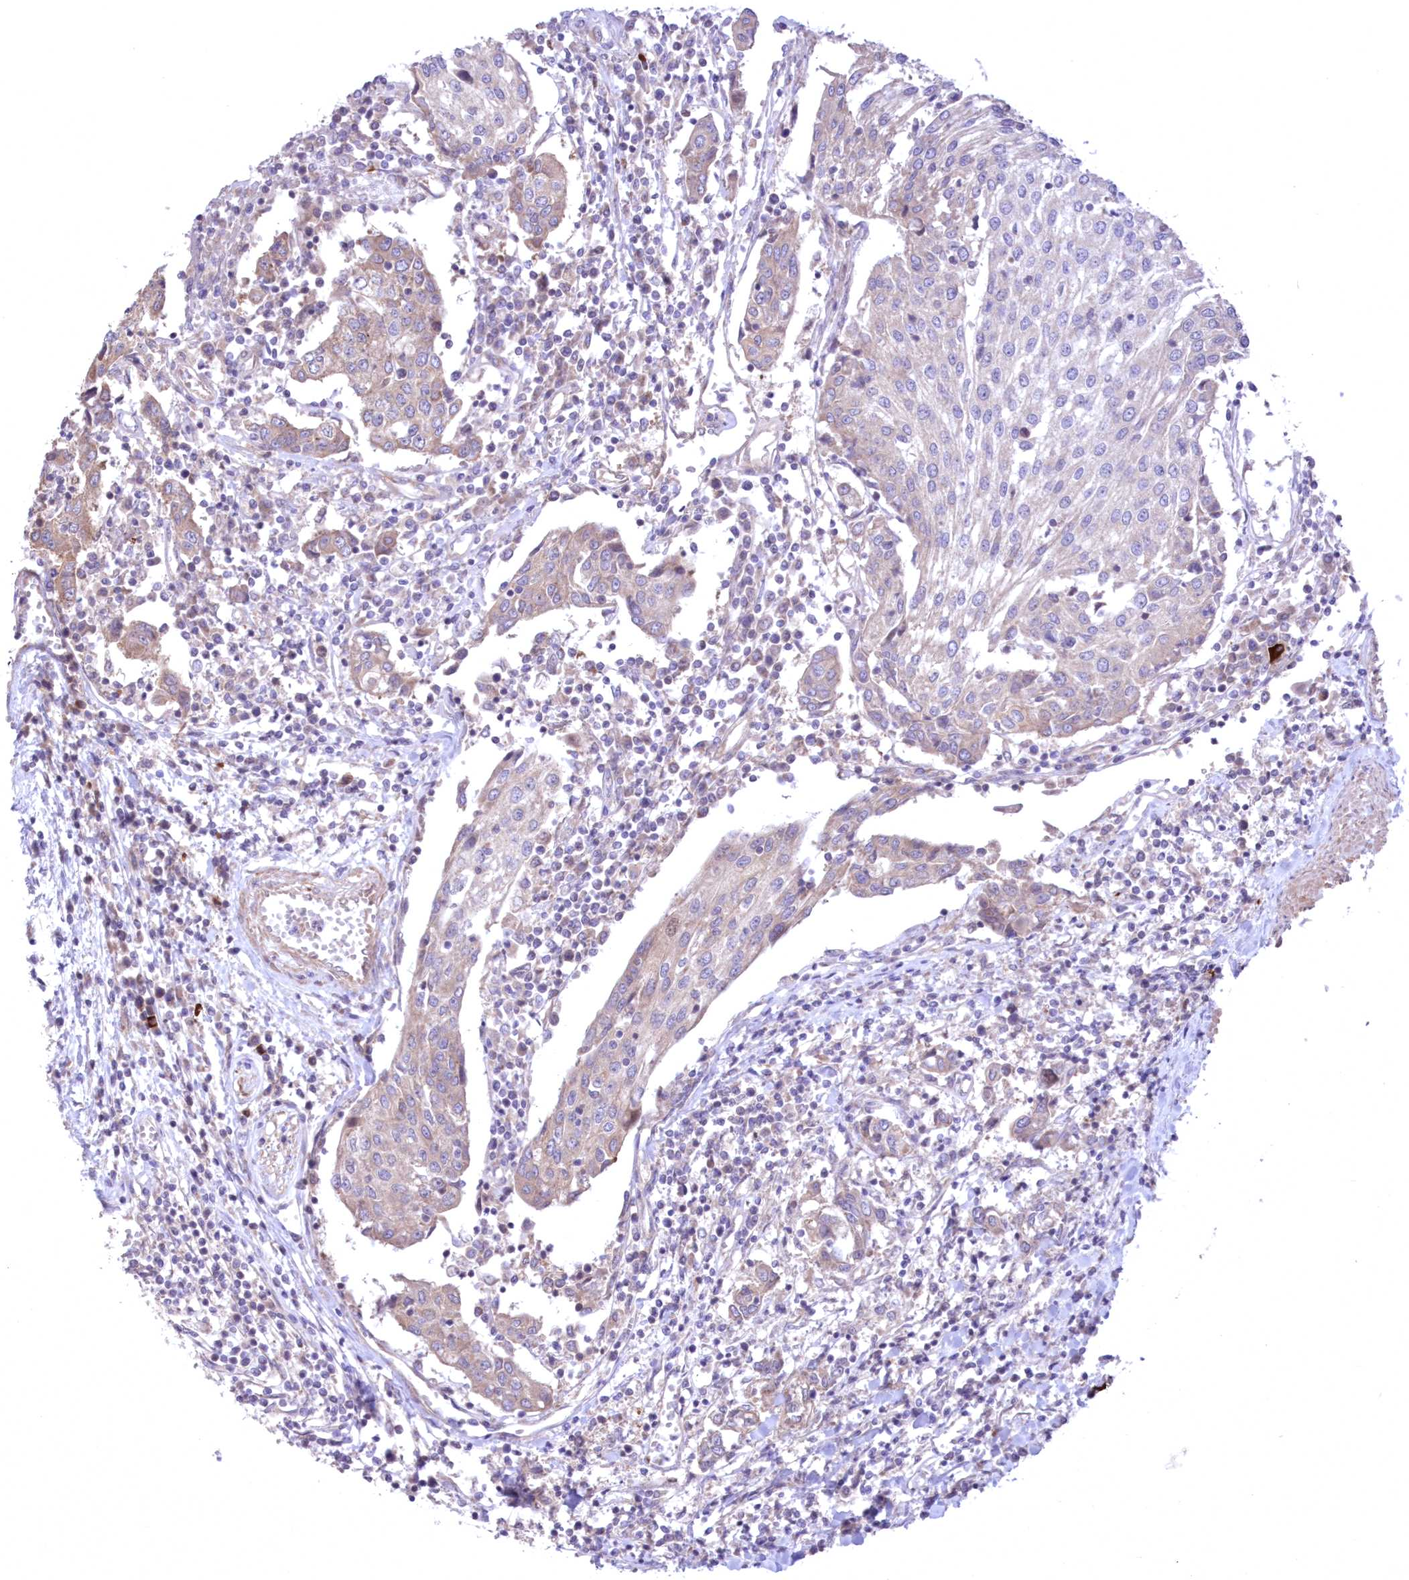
{"staining": {"intensity": "weak", "quantity": "25%-75%", "location": "cytoplasmic/membranous"}, "tissue": "urothelial cancer", "cell_type": "Tumor cells", "image_type": "cancer", "snomed": [{"axis": "morphology", "description": "Urothelial carcinoma, High grade"}, {"axis": "topography", "description": "Urinary bladder"}], "caption": "Urothelial cancer tissue demonstrates weak cytoplasmic/membranous staining in approximately 25%-75% of tumor cells, visualized by immunohistochemistry.", "gene": "MTRF1L", "patient": {"sex": "female", "age": 85}}